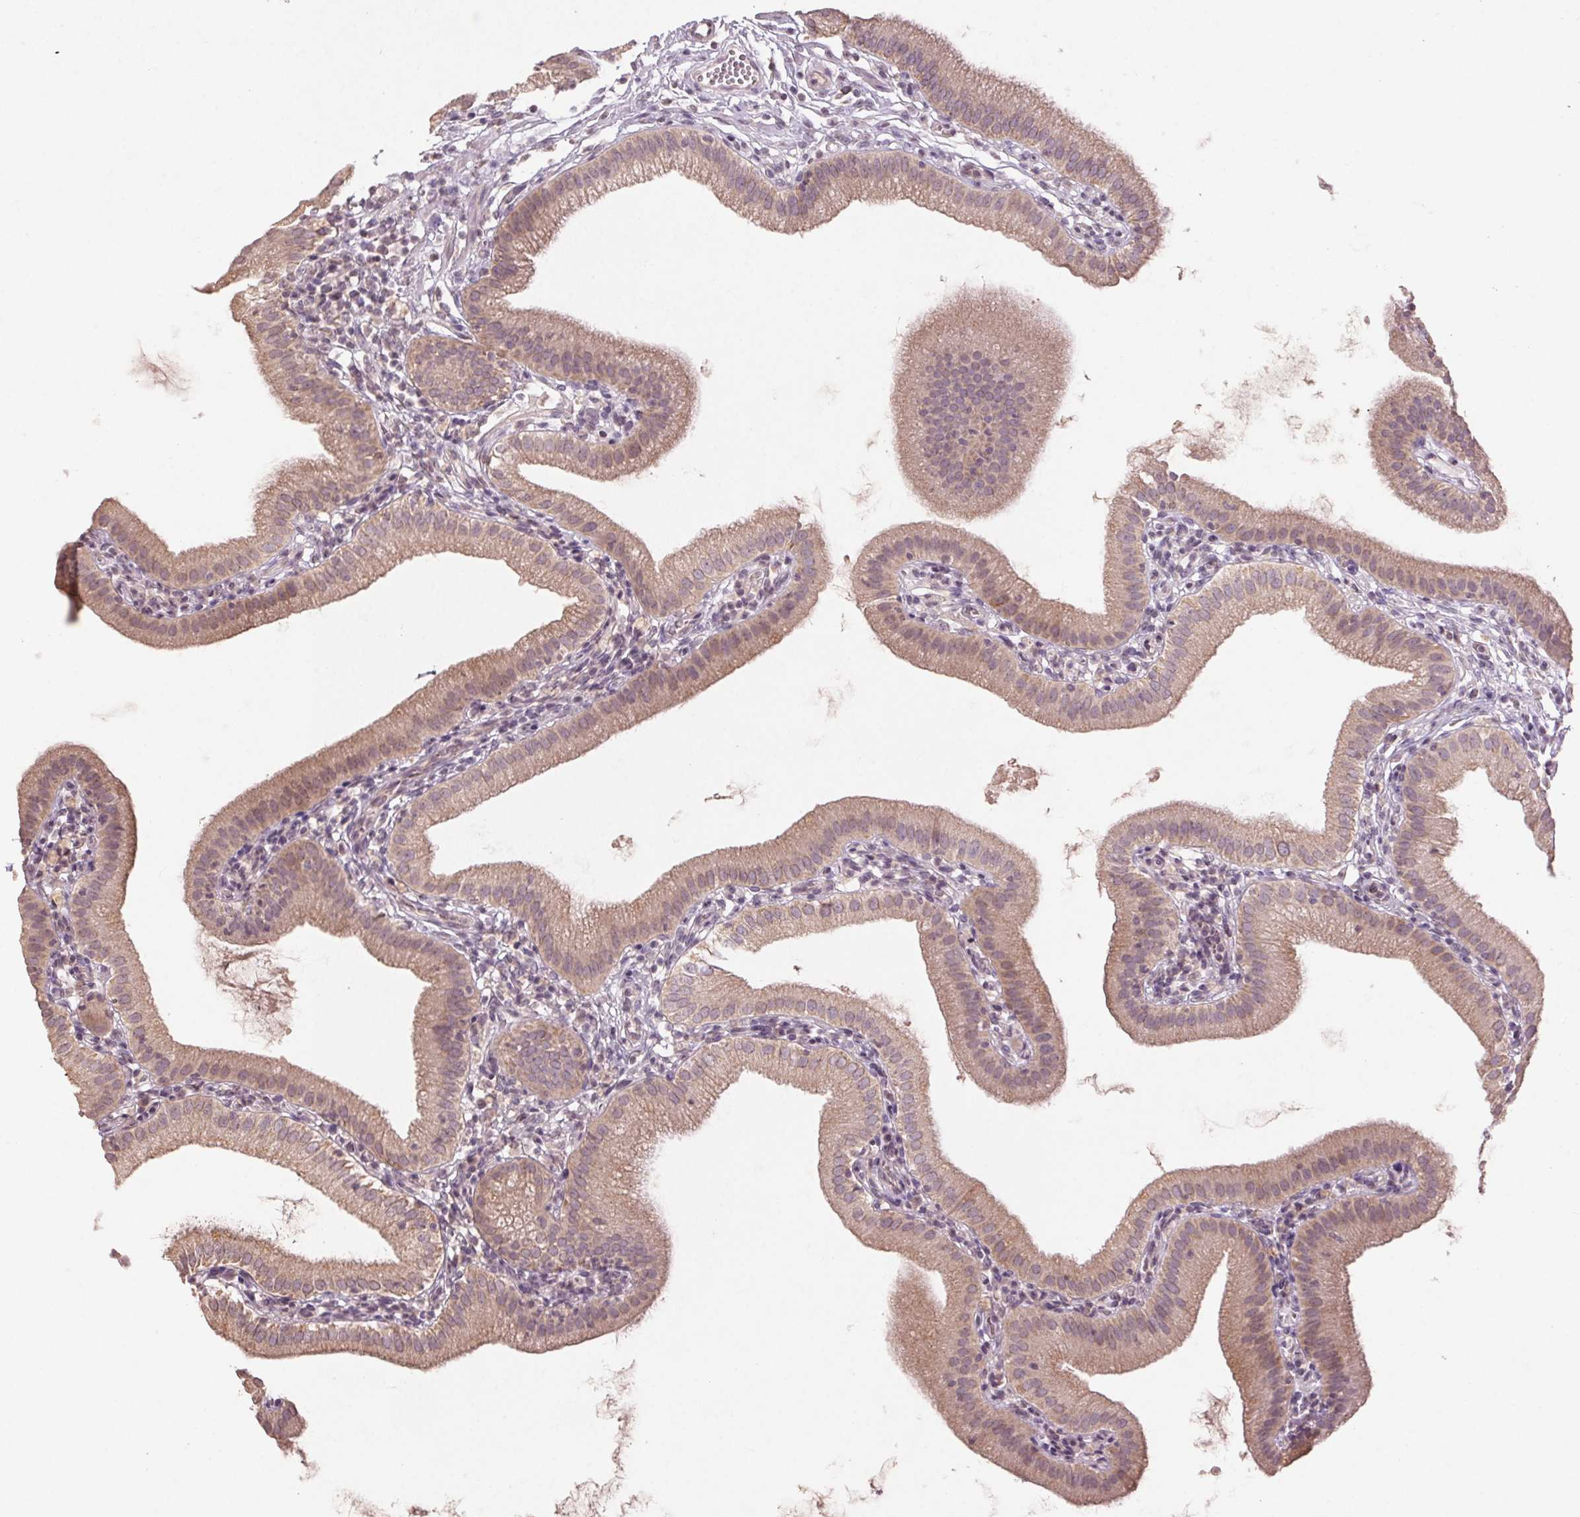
{"staining": {"intensity": "weak", "quantity": ">75%", "location": "cytoplasmic/membranous"}, "tissue": "gallbladder", "cell_type": "Glandular cells", "image_type": "normal", "snomed": [{"axis": "morphology", "description": "Normal tissue, NOS"}, {"axis": "topography", "description": "Gallbladder"}], "caption": "Immunohistochemistry (IHC) (DAB) staining of unremarkable human gallbladder exhibits weak cytoplasmic/membranous protein staining in approximately >75% of glandular cells.", "gene": "ENSG00000255641", "patient": {"sex": "female", "age": 65}}